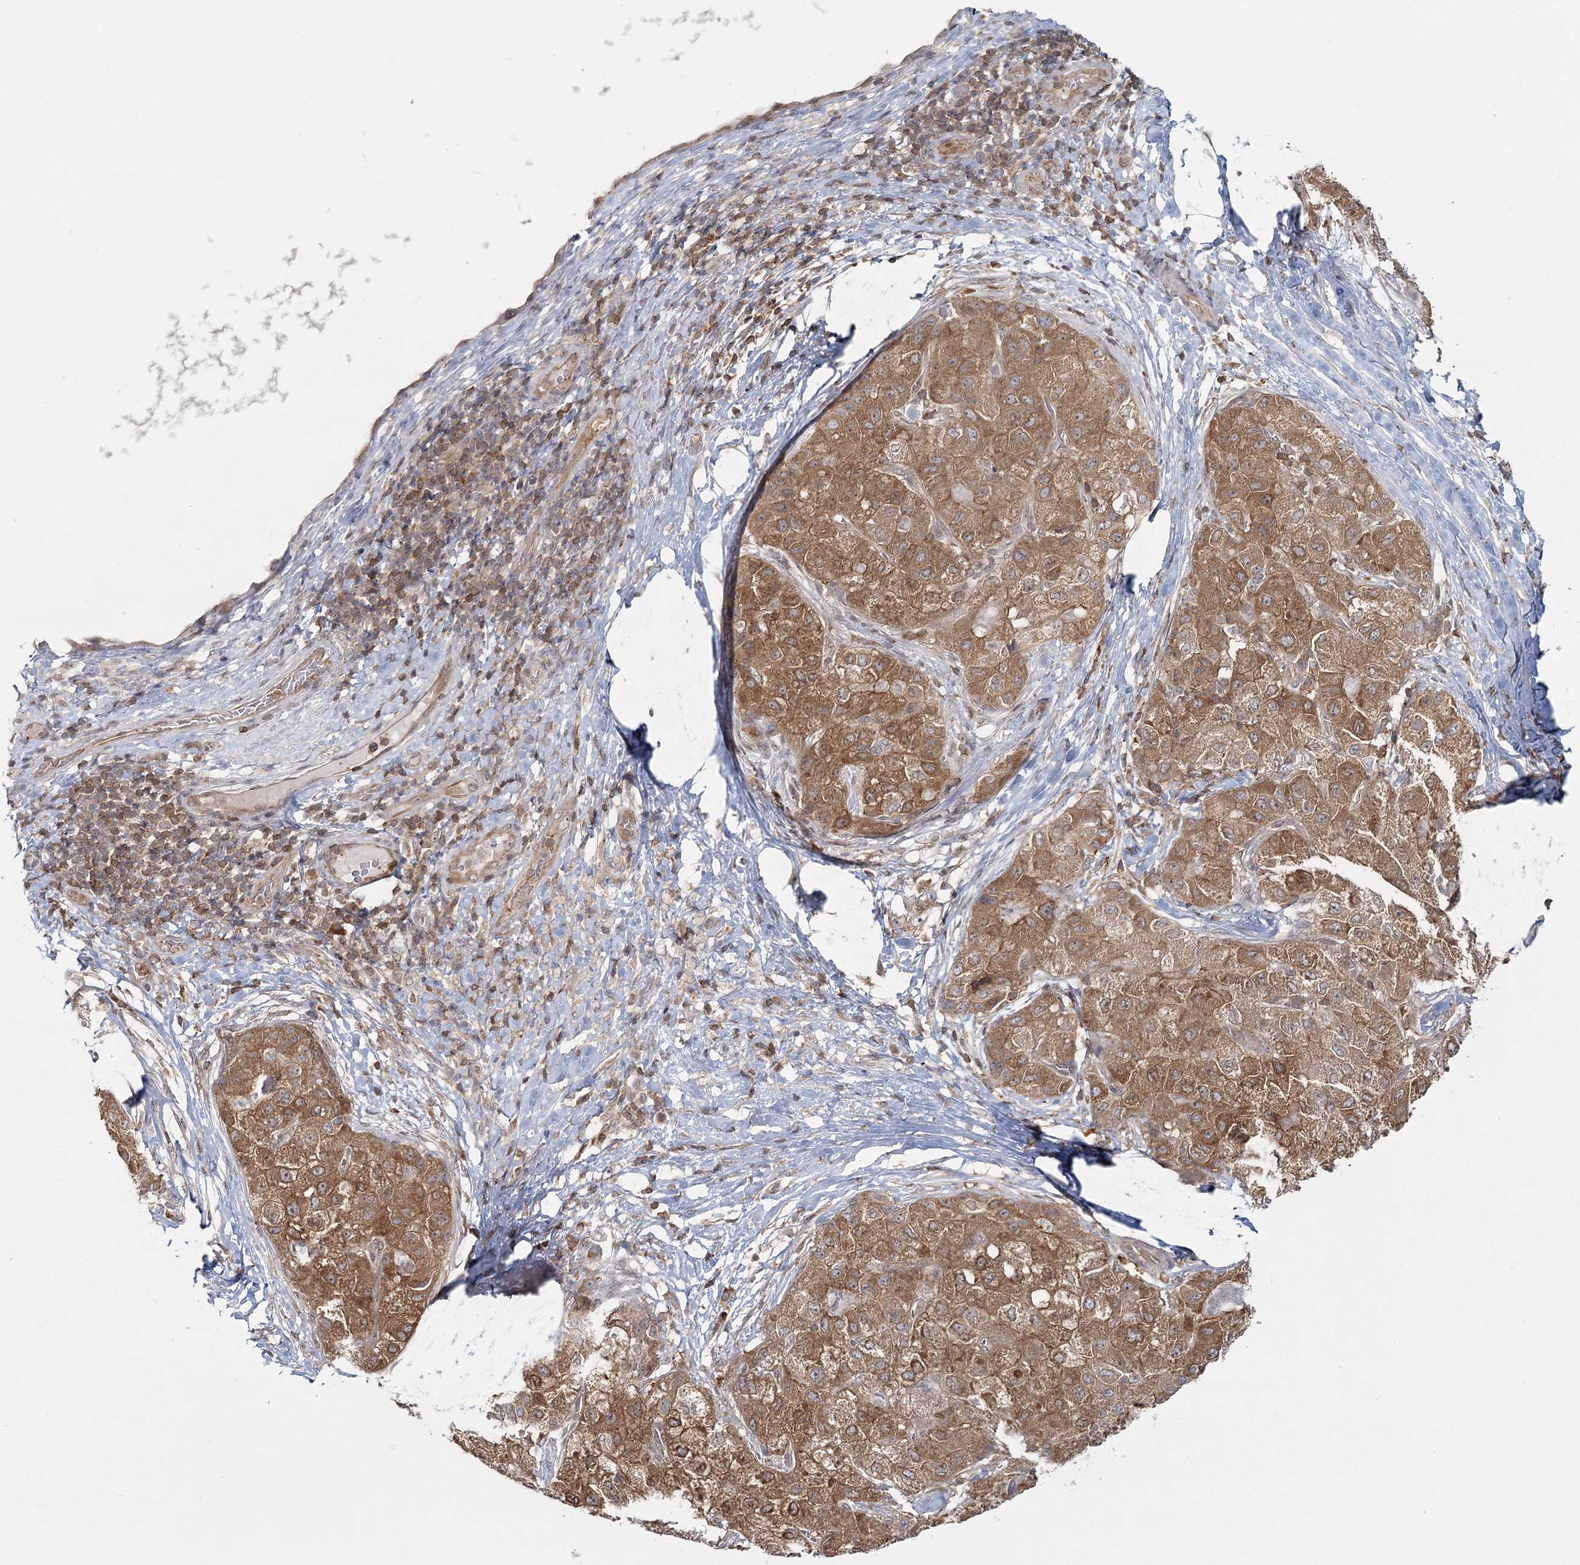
{"staining": {"intensity": "moderate", "quantity": ">75%", "location": "cytoplasmic/membranous"}, "tissue": "liver cancer", "cell_type": "Tumor cells", "image_type": "cancer", "snomed": [{"axis": "morphology", "description": "Carcinoma, Hepatocellular, NOS"}, {"axis": "topography", "description": "Liver"}], "caption": "A brown stain labels moderate cytoplasmic/membranous staining of a protein in liver cancer (hepatocellular carcinoma) tumor cells.", "gene": "FAM120B", "patient": {"sex": "male", "age": 80}}